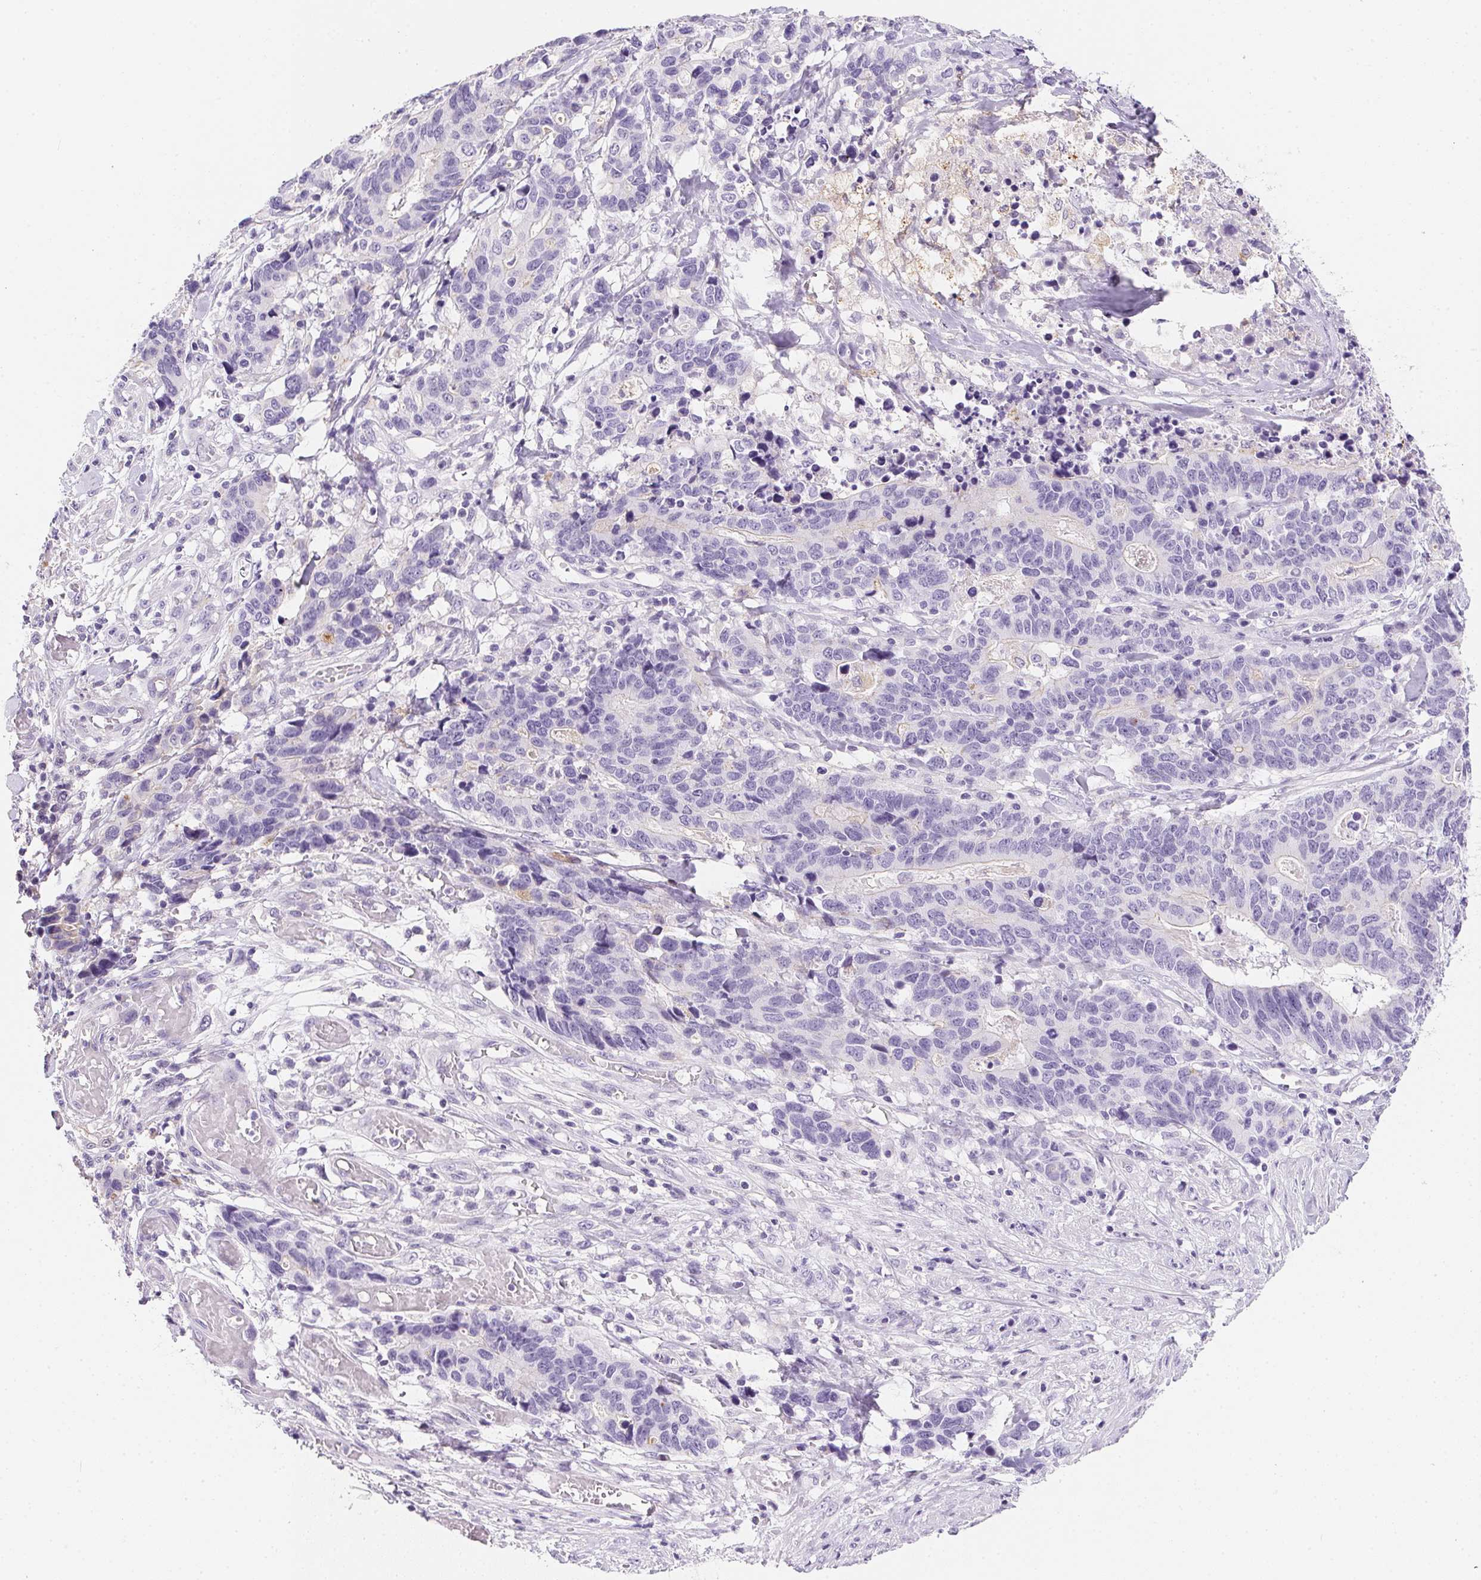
{"staining": {"intensity": "negative", "quantity": "none", "location": "none"}, "tissue": "stomach cancer", "cell_type": "Tumor cells", "image_type": "cancer", "snomed": [{"axis": "morphology", "description": "Adenocarcinoma, NOS"}, {"axis": "topography", "description": "Stomach, upper"}], "caption": "IHC of human adenocarcinoma (stomach) reveals no expression in tumor cells.", "gene": "AQP5", "patient": {"sex": "female", "age": 67}}